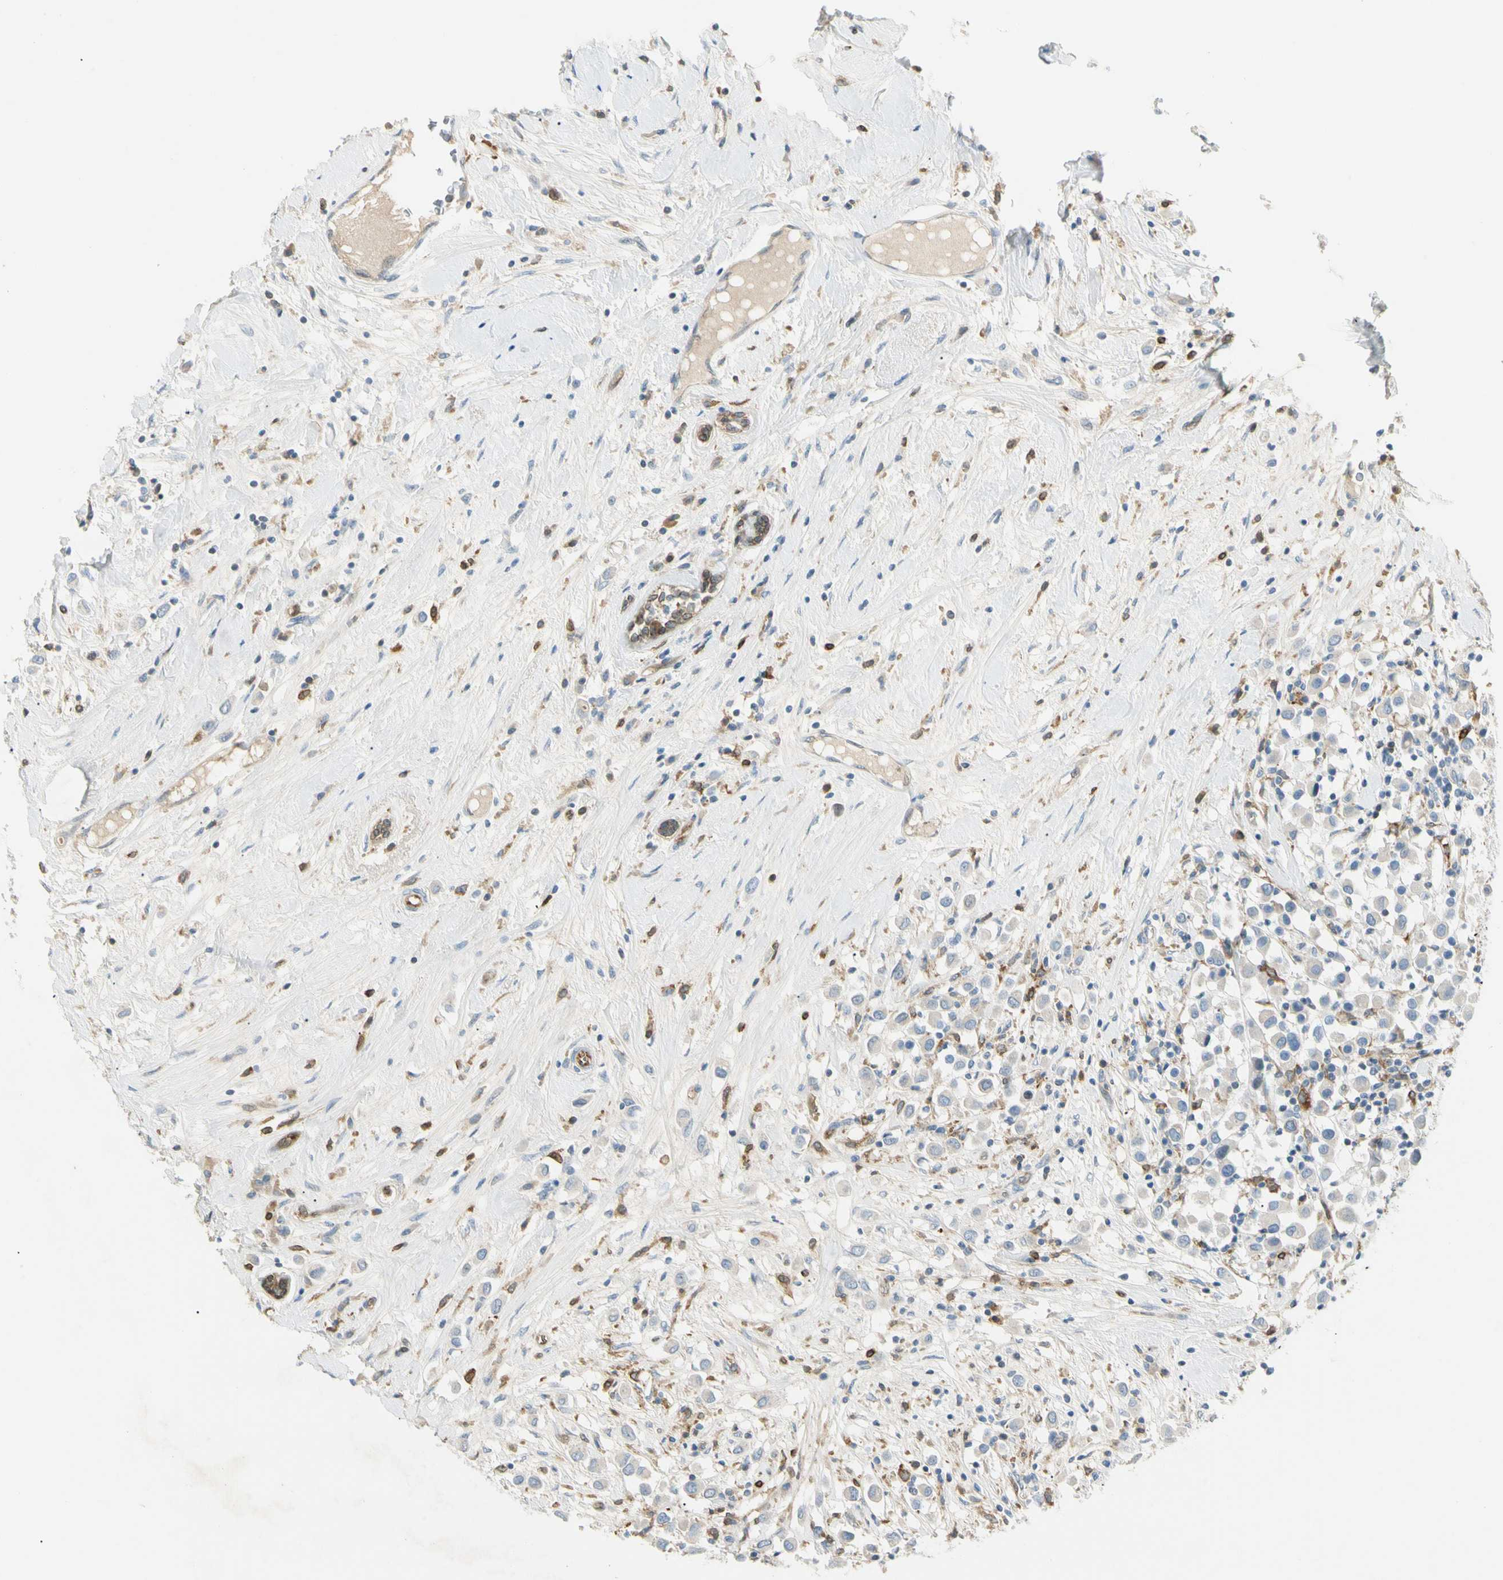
{"staining": {"intensity": "negative", "quantity": "none", "location": "none"}, "tissue": "breast cancer", "cell_type": "Tumor cells", "image_type": "cancer", "snomed": [{"axis": "morphology", "description": "Duct carcinoma"}, {"axis": "topography", "description": "Breast"}], "caption": "High magnification brightfield microscopy of invasive ductal carcinoma (breast) stained with DAB (3,3'-diaminobenzidine) (brown) and counterstained with hematoxylin (blue): tumor cells show no significant expression.", "gene": "LPCAT2", "patient": {"sex": "female", "age": 61}}